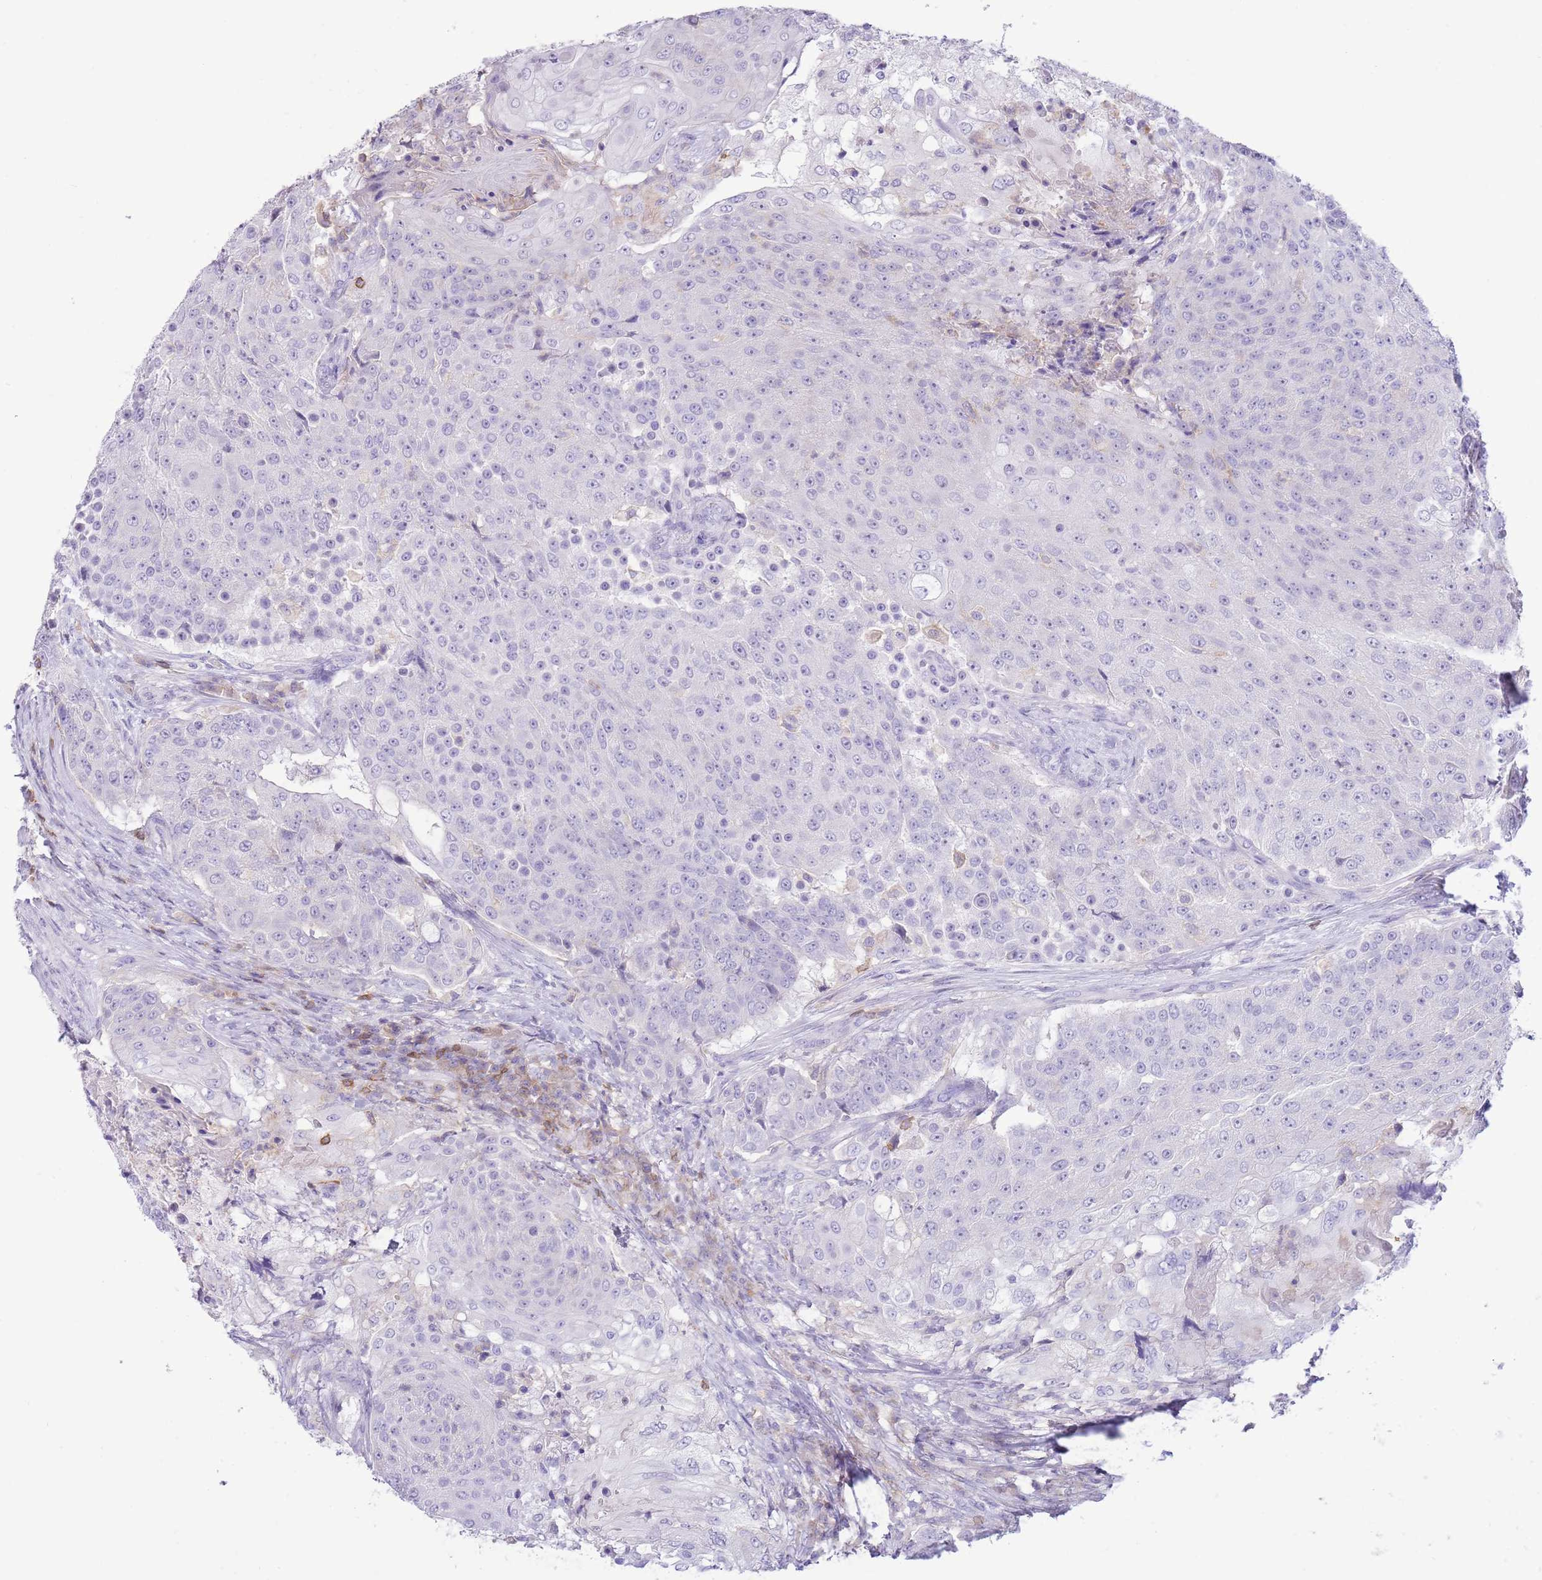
{"staining": {"intensity": "negative", "quantity": "none", "location": "none"}, "tissue": "urothelial cancer", "cell_type": "Tumor cells", "image_type": "cancer", "snomed": [{"axis": "morphology", "description": "Urothelial carcinoma, High grade"}, {"axis": "topography", "description": "Urinary bladder"}], "caption": "Tumor cells show no significant staining in urothelial cancer.", "gene": "OR4Q3", "patient": {"sex": "female", "age": 63}}